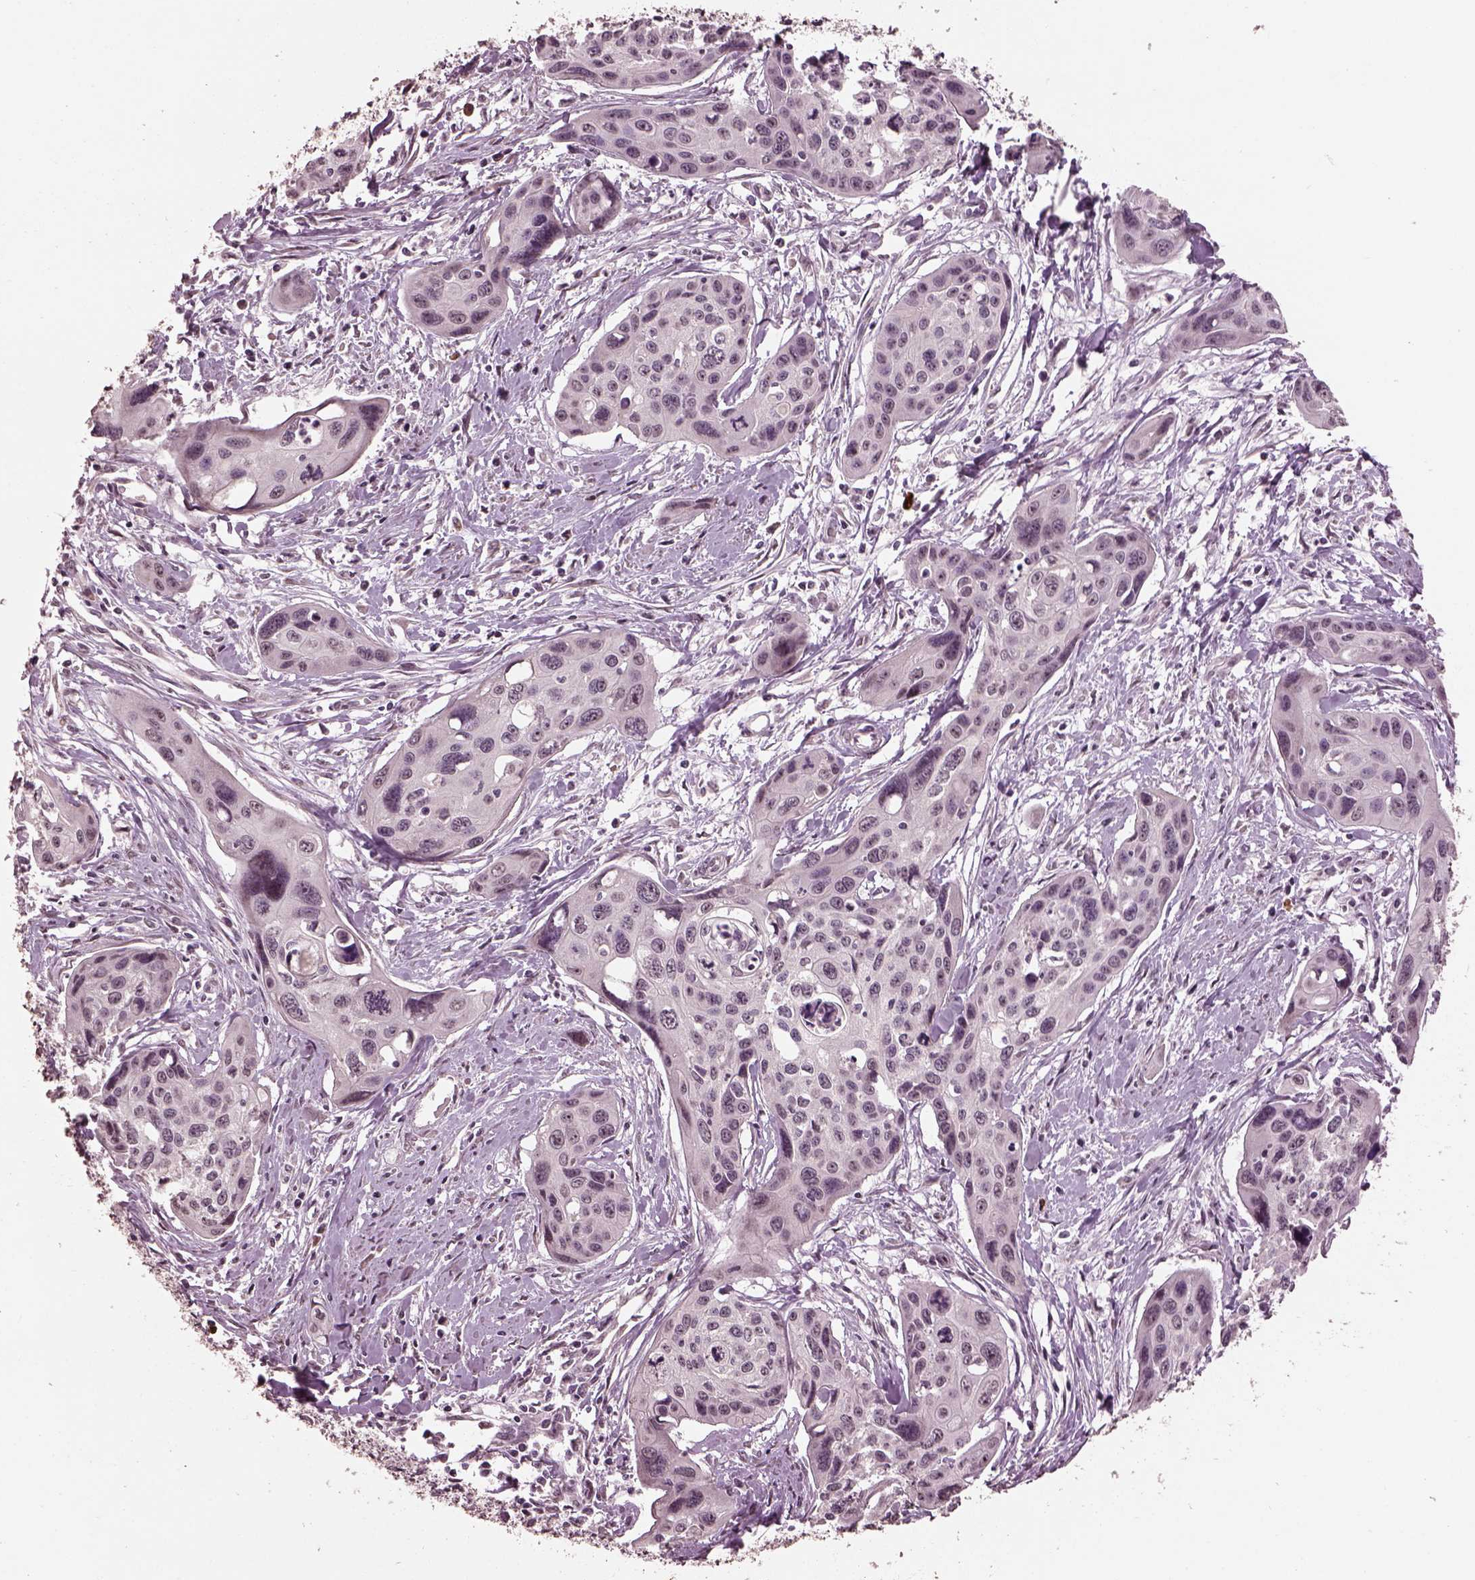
{"staining": {"intensity": "negative", "quantity": "none", "location": "none"}, "tissue": "cervical cancer", "cell_type": "Tumor cells", "image_type": "cancer", "snomed": [{"axis": "morphology", "description": "Squamous cell carcinoma, NOS"}, {"axis": "topography", "description": "Cervix"}], "caption": "This is a histopathology image of immunohistochemistry staining of squamous cell carcinoma (cervical), which shows no expression in tumor cells.", "gene": "IL18RAP", "patient": {"sex": "female", "age": 31}}